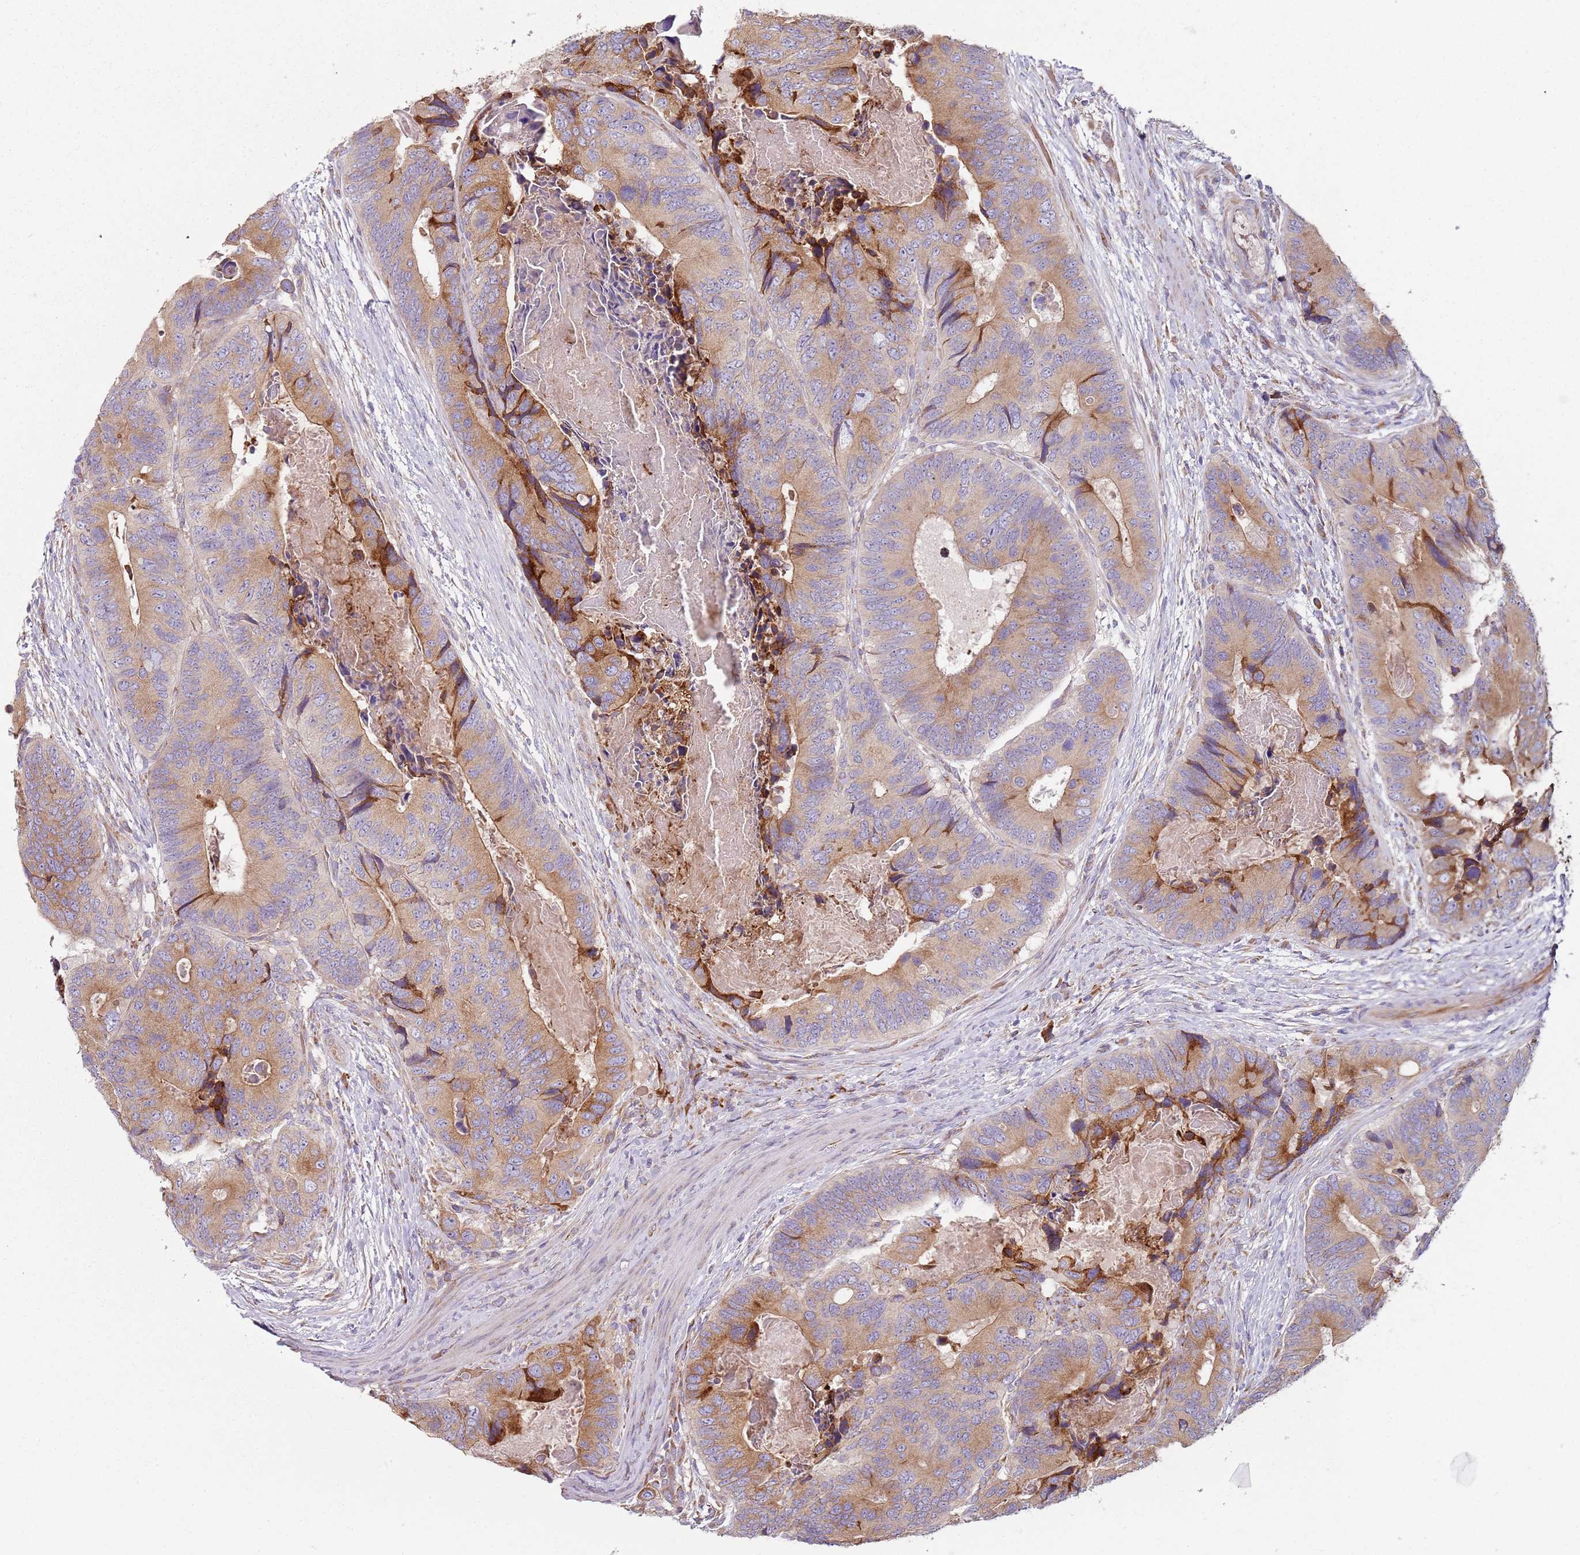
{"staining": {"intensity": "moderate", "quantity": "<25%", "location": "cytoplasmic/membranous"}, "tissue": "colorectal cancer", "cell_type": "Tumor cells", "image_type": "cancer", "snomed": [{"axis": "morphology", "description": "Adenocarcinoma, NOS"}, {"axis": "topography", "description": "Colon"}], "caption": "Immunohistochemical staining of colorectal cancer demonstrates low levels of moderate cytoplasmic/membranous protein staining in approximately <25% of tumor cells.", "gene": "SPATA2", "patient": {"sex": "male", "age": 84}}